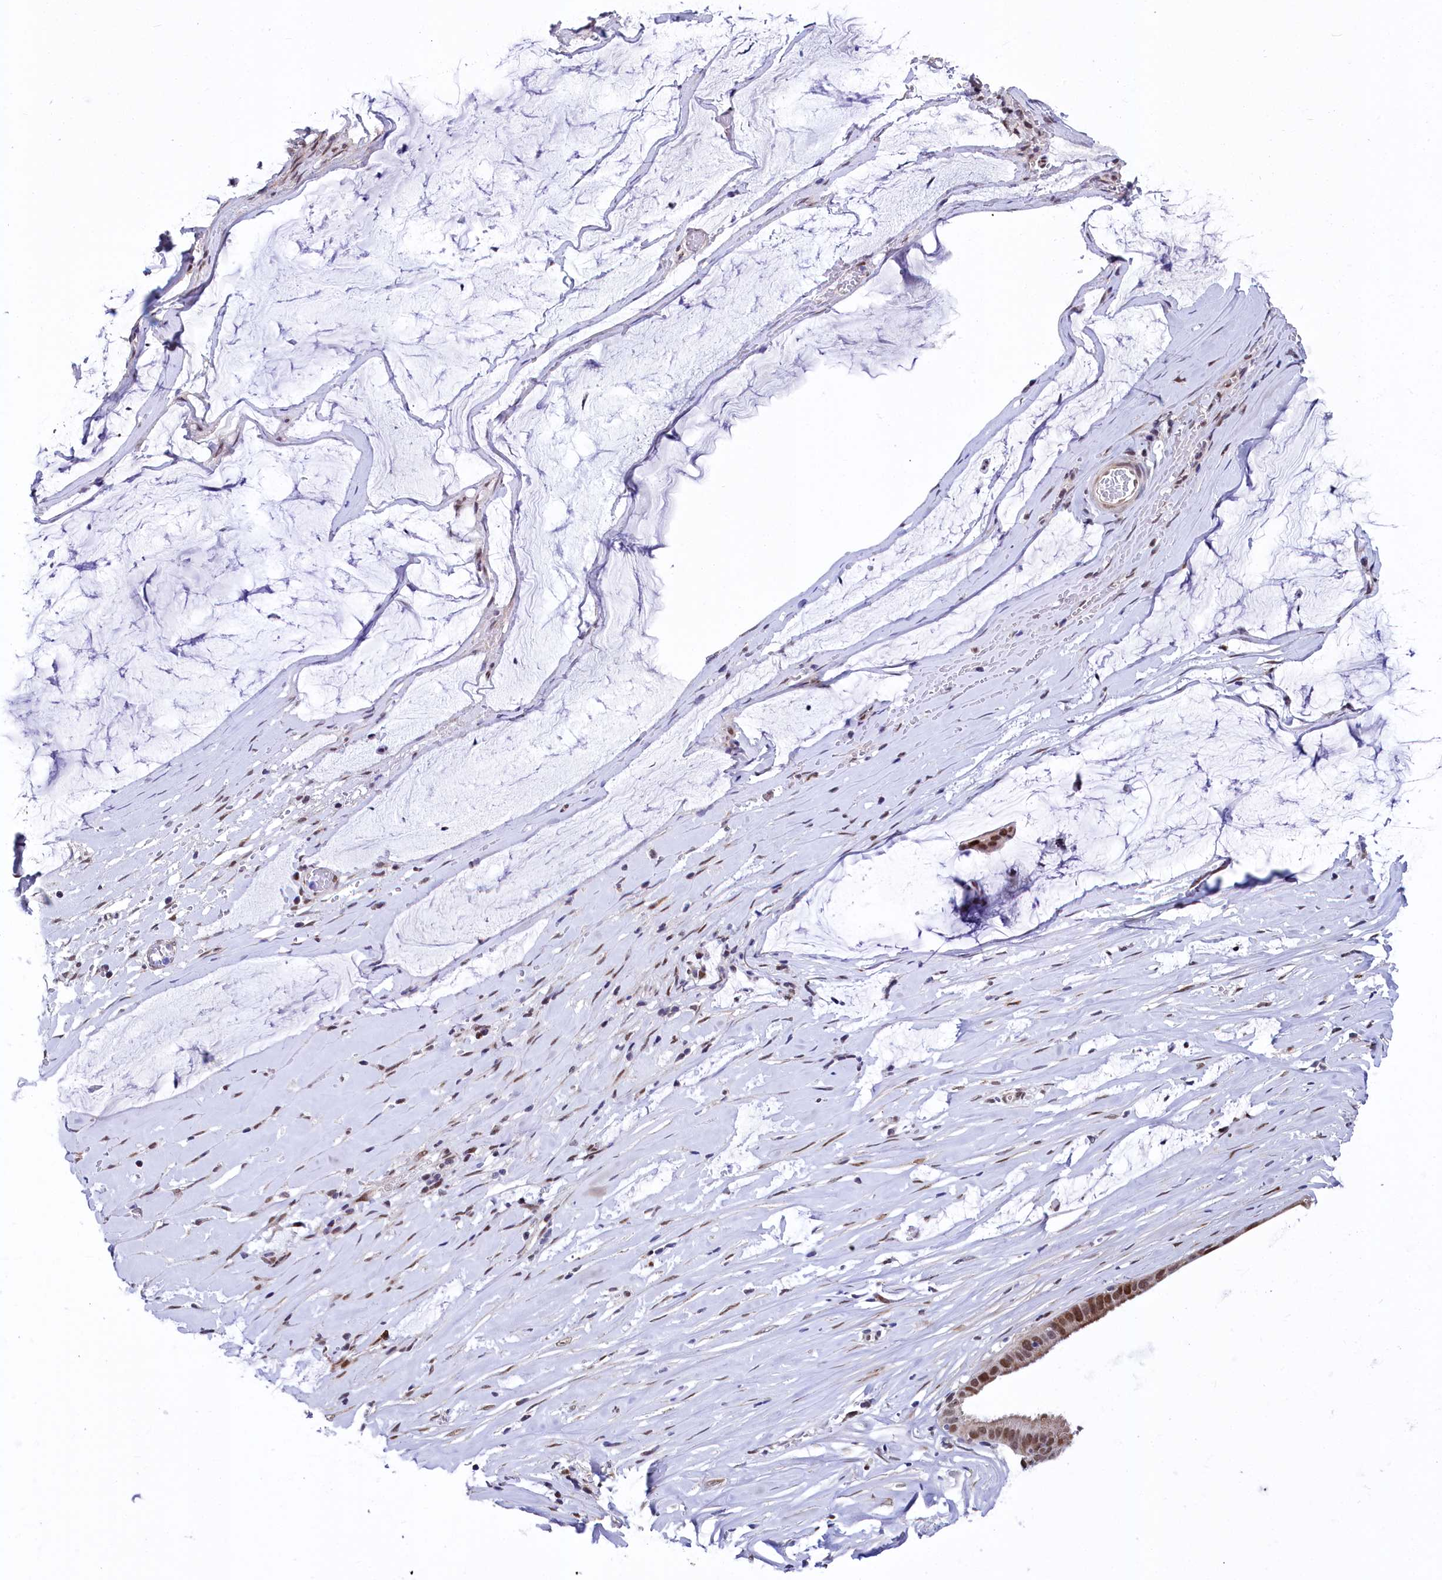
{"staining": {"intensity": "moderate", "quantity": ">75%", "location": "nuclear"}, "tissue": "ovarian cancer", "cell_type": "Tumor cells", "image_type": "cancer", "snomed": [{"axis": "morphology", "description": "Cystadenocarcinoma, mucinous, NOS"}, {"axis": "topography", "description": "Ovary"}], "caption": "Immunohistochemical staining of ovarian cancer displays medium levels of moderate nuclear positivity in approximately >75% of tumor cells.", "gene": "MORN3", "patient": {"sex": "female", "age": 73}}